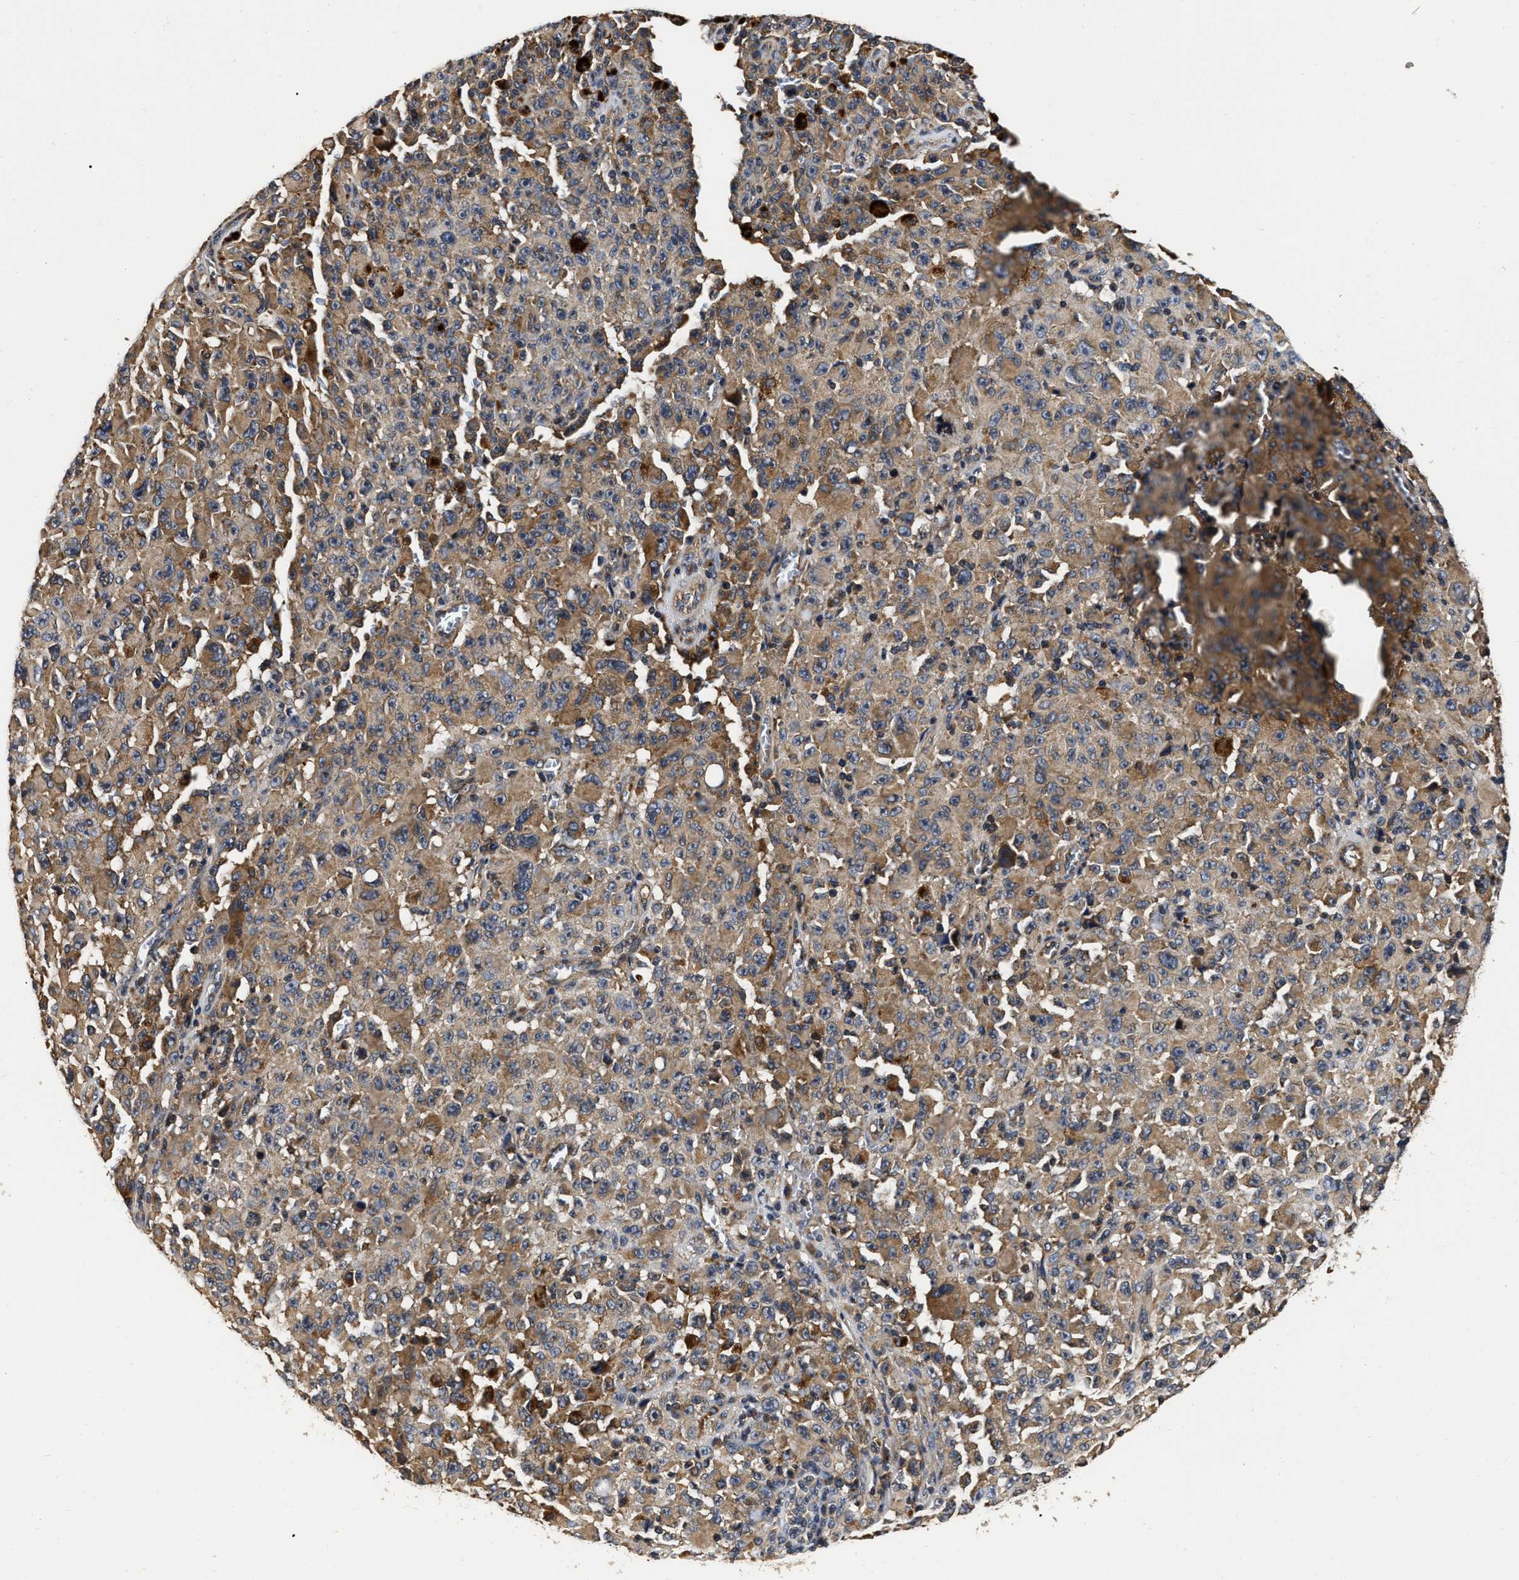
{"staining": {"intensity": "moderate", "quantity": "25%-75%", "location": "cytoplasmic/membranous"}, "tissue": "melanoma", "cell_type": "Tumor cells", "image_type": "cancer", "snomed": [{"axis": "morphology", "description": "Malignant melanoma, NOS"}, {"axis": "topography", "description": "Skin"}], "caption": "Protein expression analysis of human melanoma reveals moderate cytoplasmic/membranous staining in about 25%-75% of tumor cells. (IHC, brightfield microscopy, high magnification).", "gene": "ABCG8", "patient": {"sex": "female", "age": 82}}